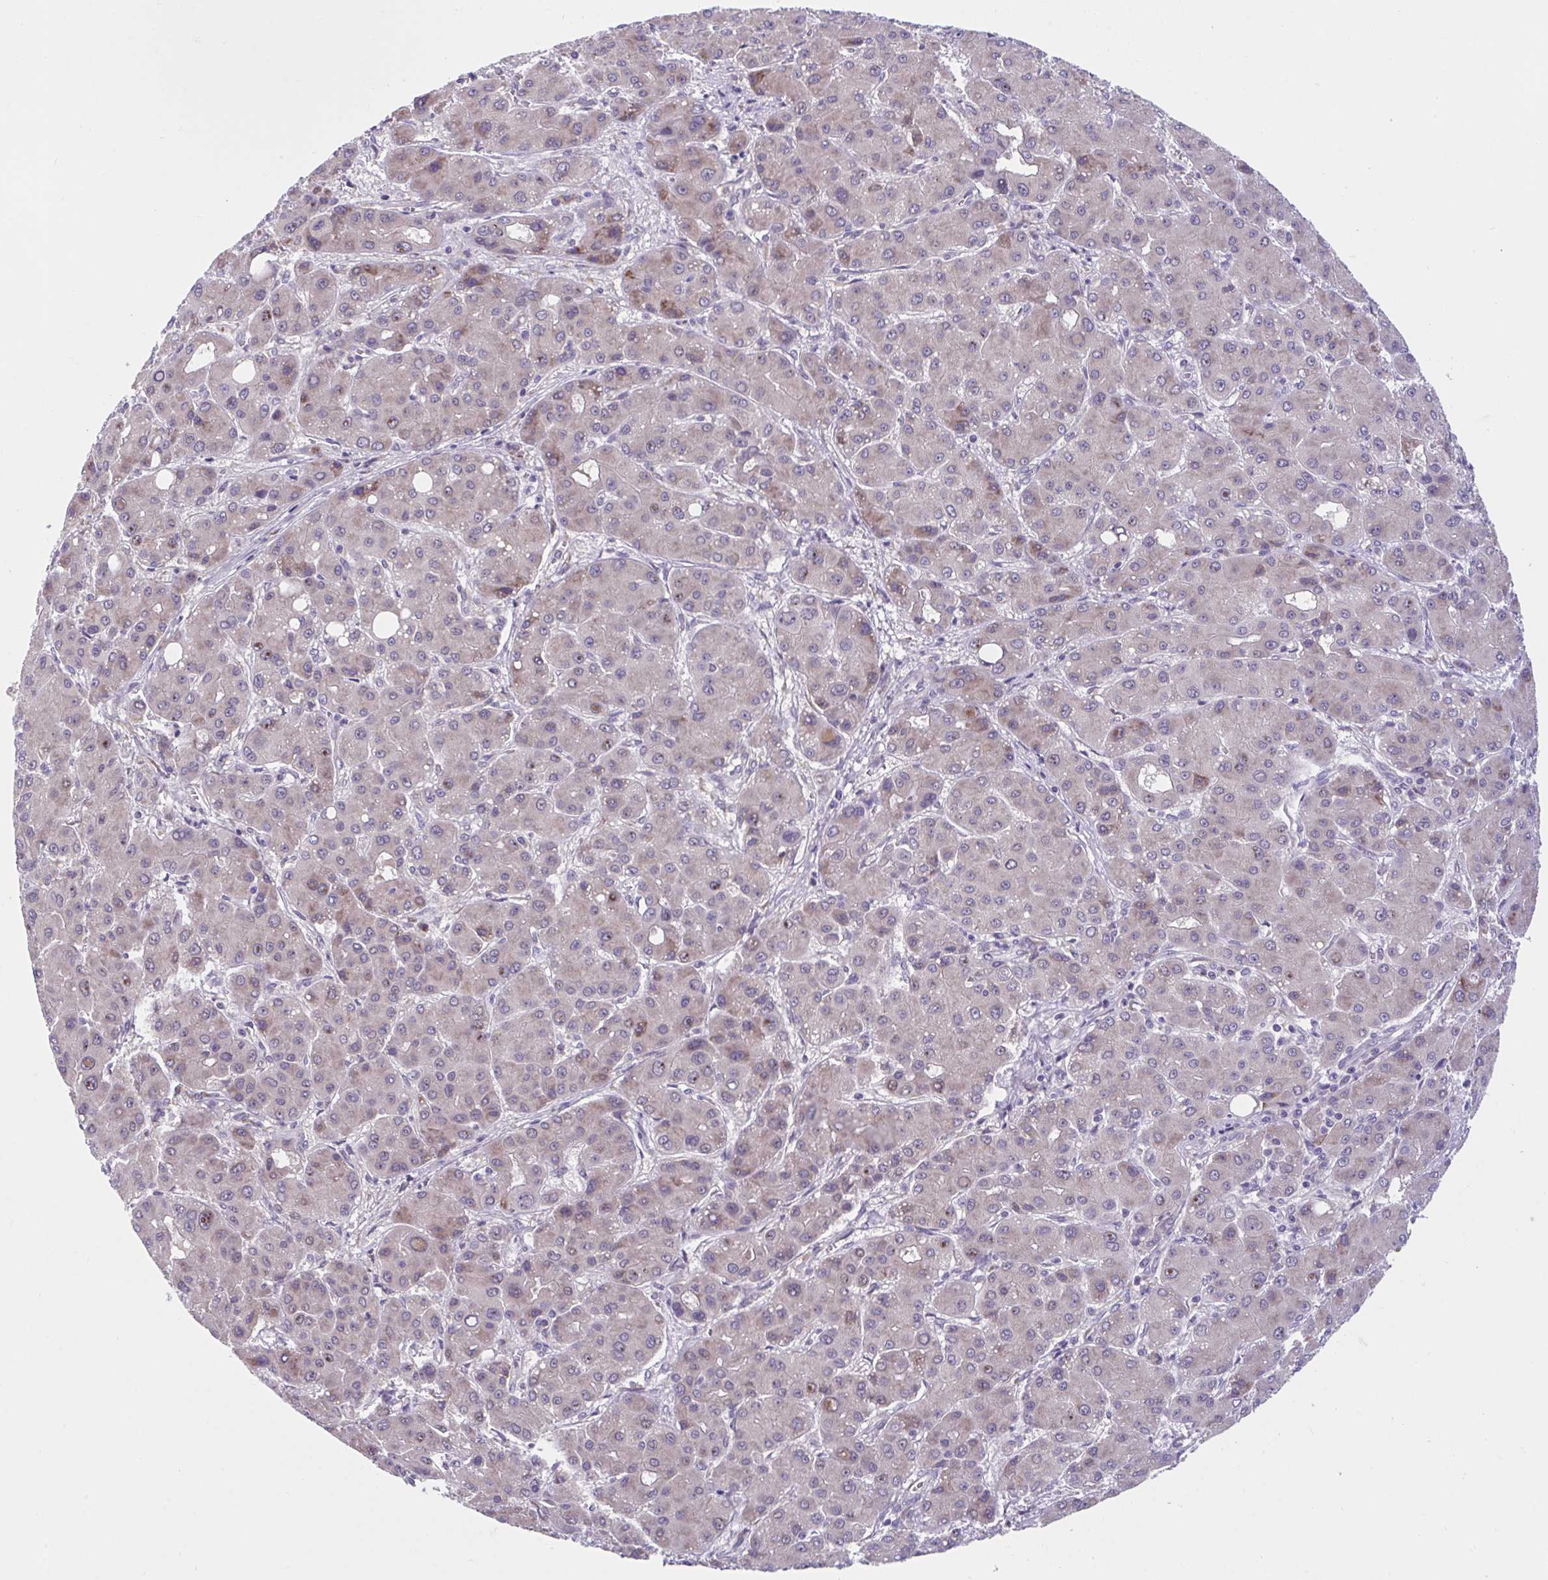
{"staining": {"intensity": "weak", "quantity": "25%-75%", "location": "cytoplasmic/membranous"}, "tissue": "liver cancer", "cell_type": "Tumor cells", "image_type": "cancer", "snomed": [{"axis": "morphology", "description": "Carcinoma, Hepatocellular, NOS"}, {"axis": "topography", "description": "Liver"}], "caption": "This micrograph exhibits IHC staining of human liver hepatocellular carcinoma, with low weak cytoplasmic/membranous staining in about 25%-75% of tumor cells.", "gene": "SUSD4", "patient": {"sex": "male", "age": 55}}